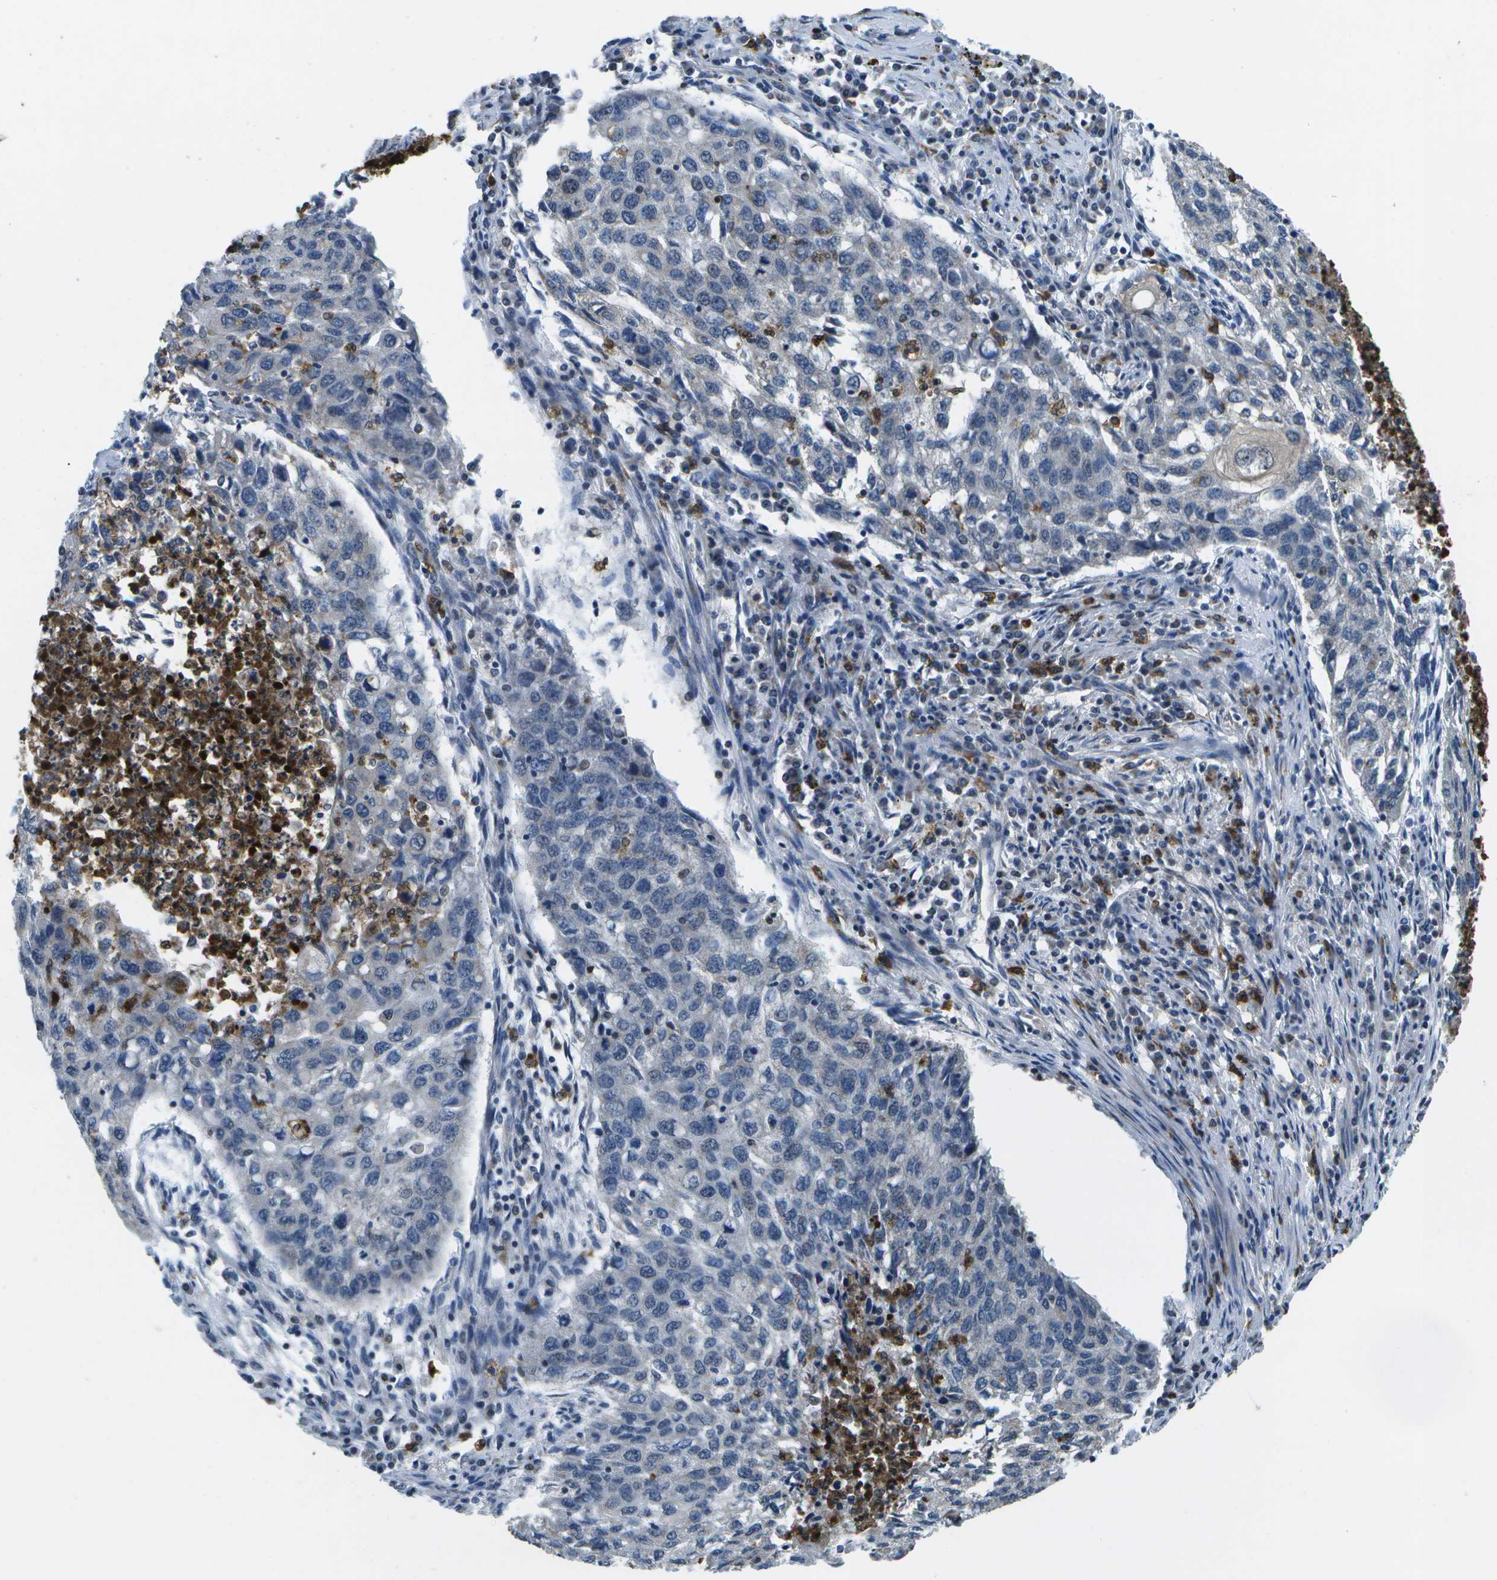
{"staining": {"intensity": "negative", "quantity": "none", "location": "none"}, "tissue": "lung cancer", "cell_type": "Tumor cells", "image_type": "cancer", "snomed": [{"axis": "morphology", "description": "Squamous cell carcinoma, NOS"}, {"axis": "topography", "description": "Lung"}], "caption": "Tumor cells are negative for protein expression in human lung cancer.", "gene": "GALNT15", "patient": {"sex": "female", "age": 63}}